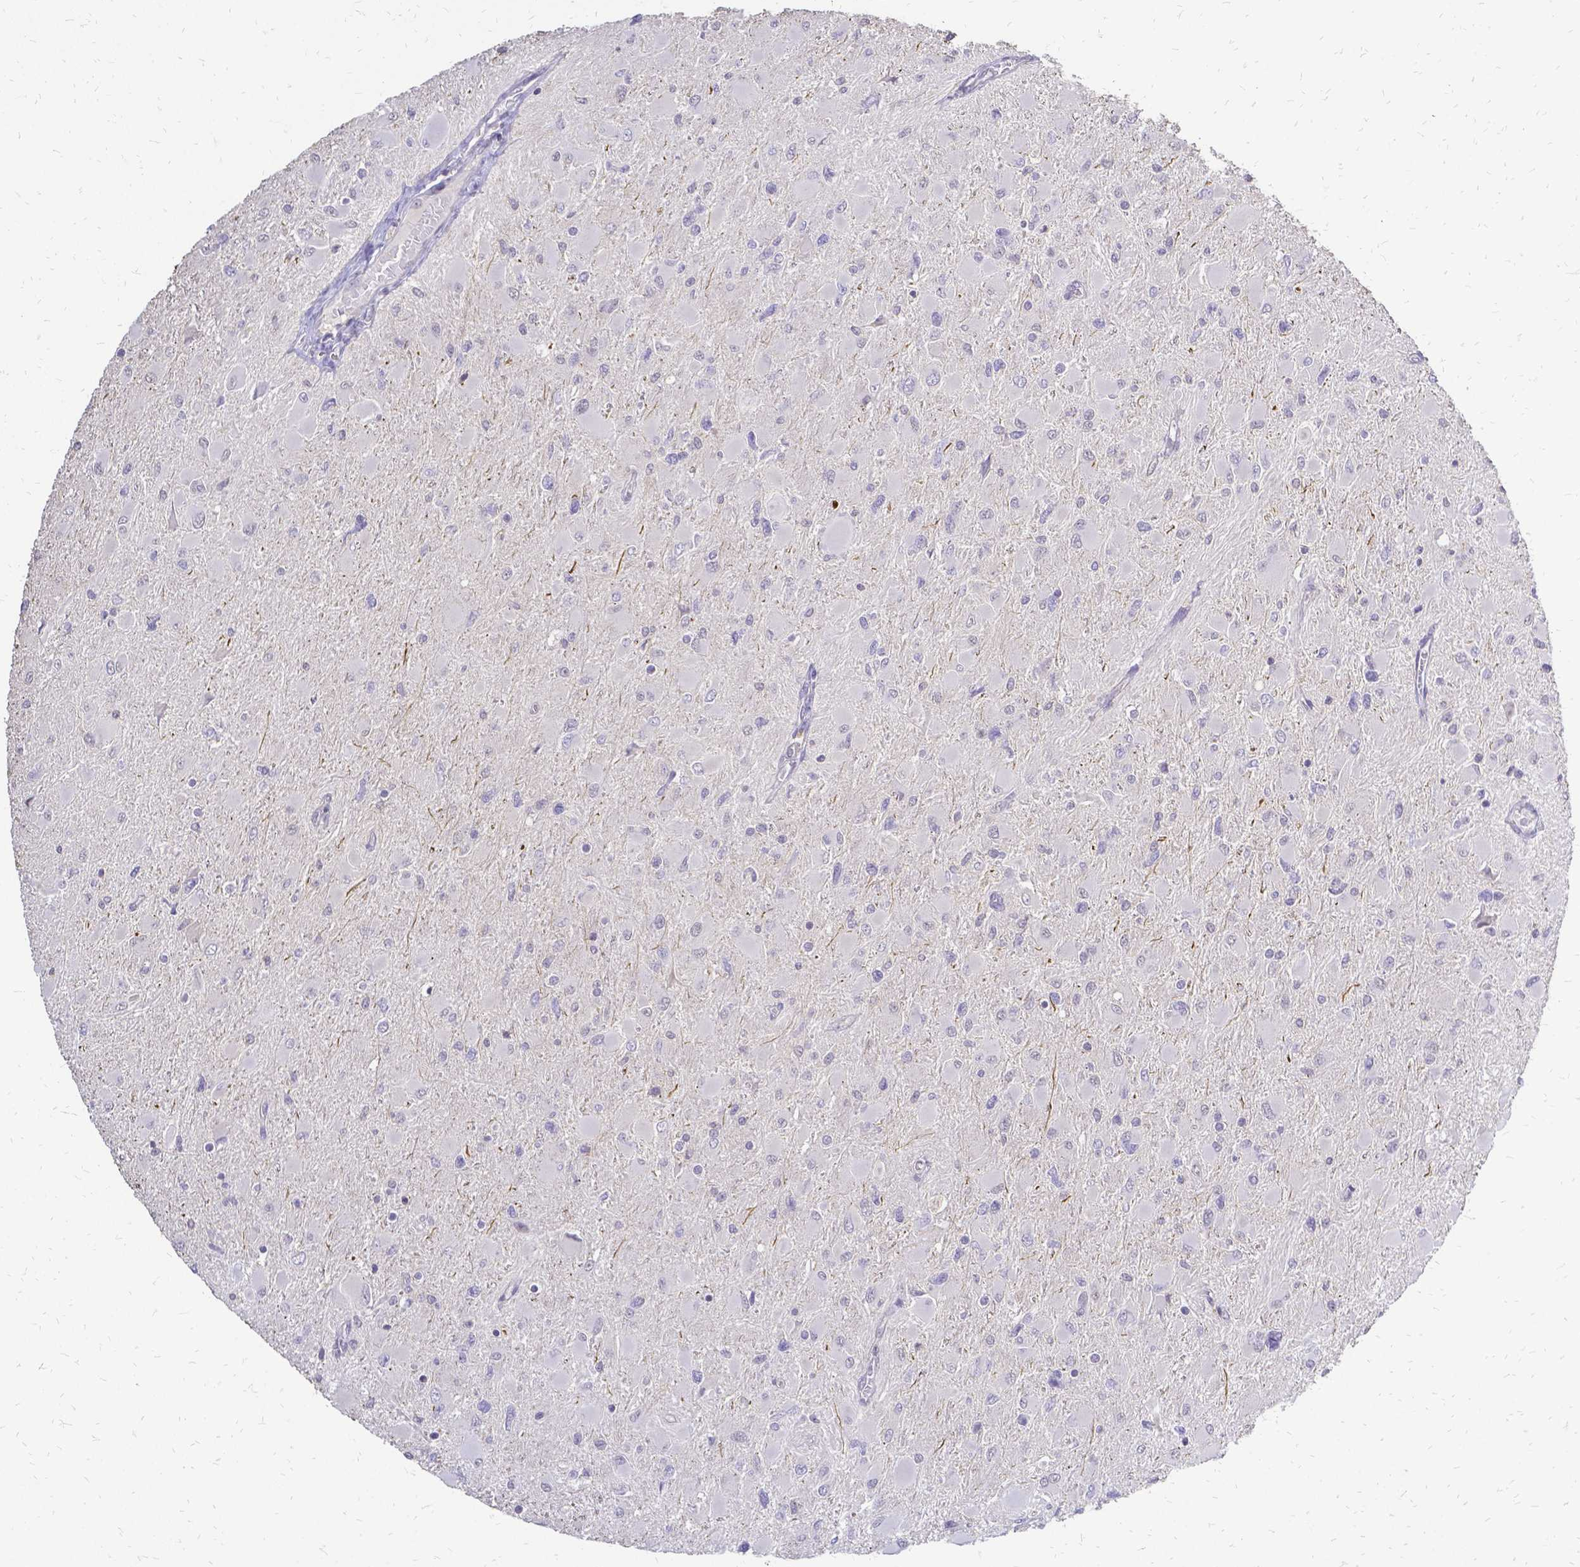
{"staining": {"intensity": "negative", "quantity": "none", "location": "none"}, "tissue": "glioma", "cell_type": "Tumor cells", "image_type": "cancer", "snomed": [{"axis": "morphology", "description": "Glioma, malignant, High grade"}, {"axis": "topography", "description": "Cerebral cortex"}], "caption": "A photomicrograph of human malignant glioma (high-grade) is negative for staining in tumor cells.", "gene": "CIB1", "patient": {"sex": "female", "age": 36}}